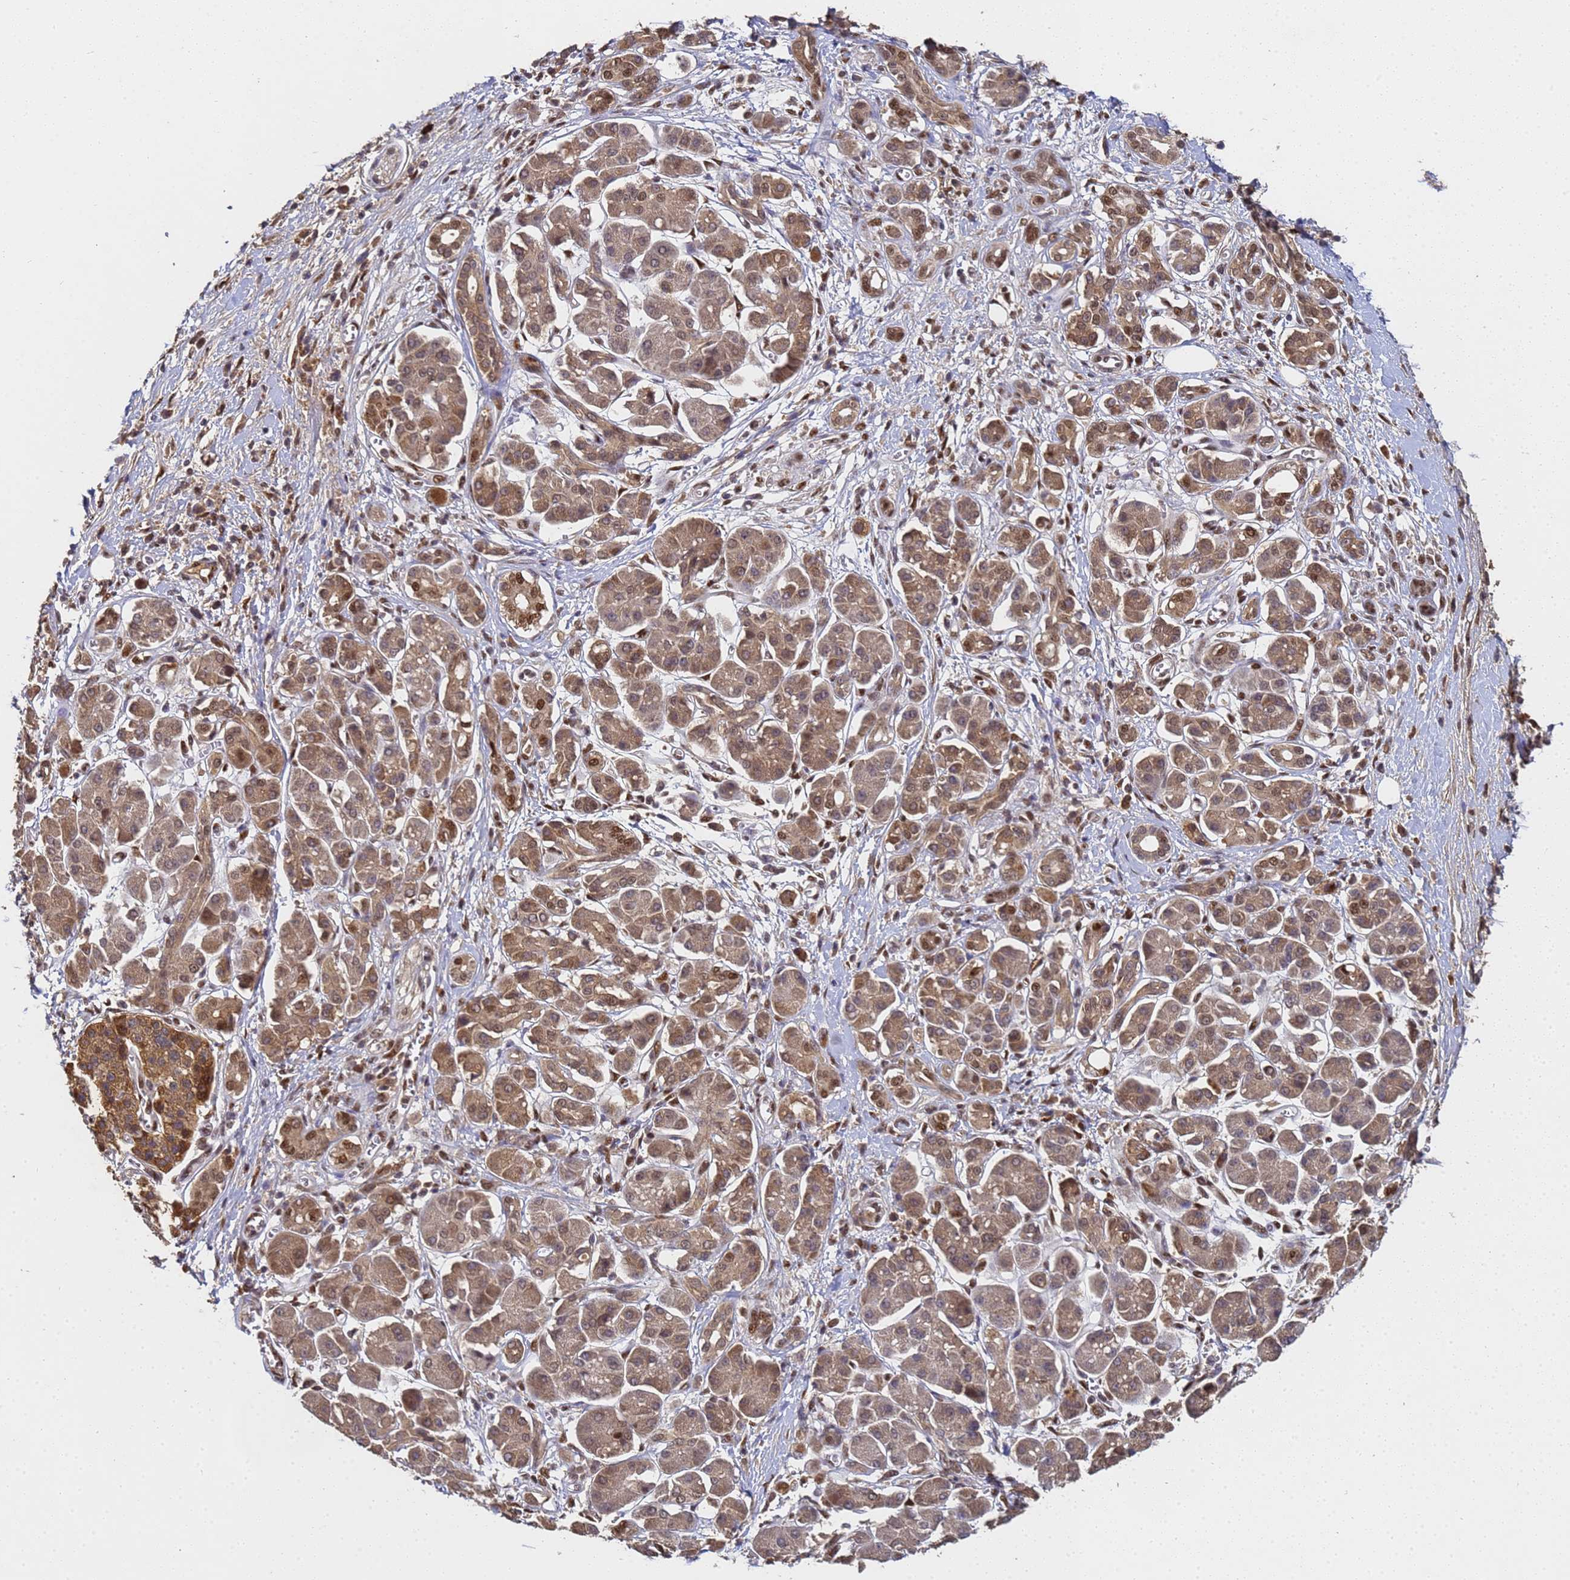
{"staining": {"intensity": "moderate", "quantity": ">75%", "location": "cytoplasmic/membranous,nuclear"}, "tissue": "pancreatic cancer", "cell_type": "Tumor cells", "image_type": "cancer", "snomed": [{"axis": "morphology", "description": "Adenocarcinoma, NOS"}, {"axis": "topography", "description": "Pancreas"}], "caption": "Protein analysis of pancreatic cancer tissue demonstrates moderate cytoplasmic/membranous and nuclear expression in approximately >75% of tumor cells.", "gene": "SECISBP2", "patient": {"sex": "male", "age": 78}}